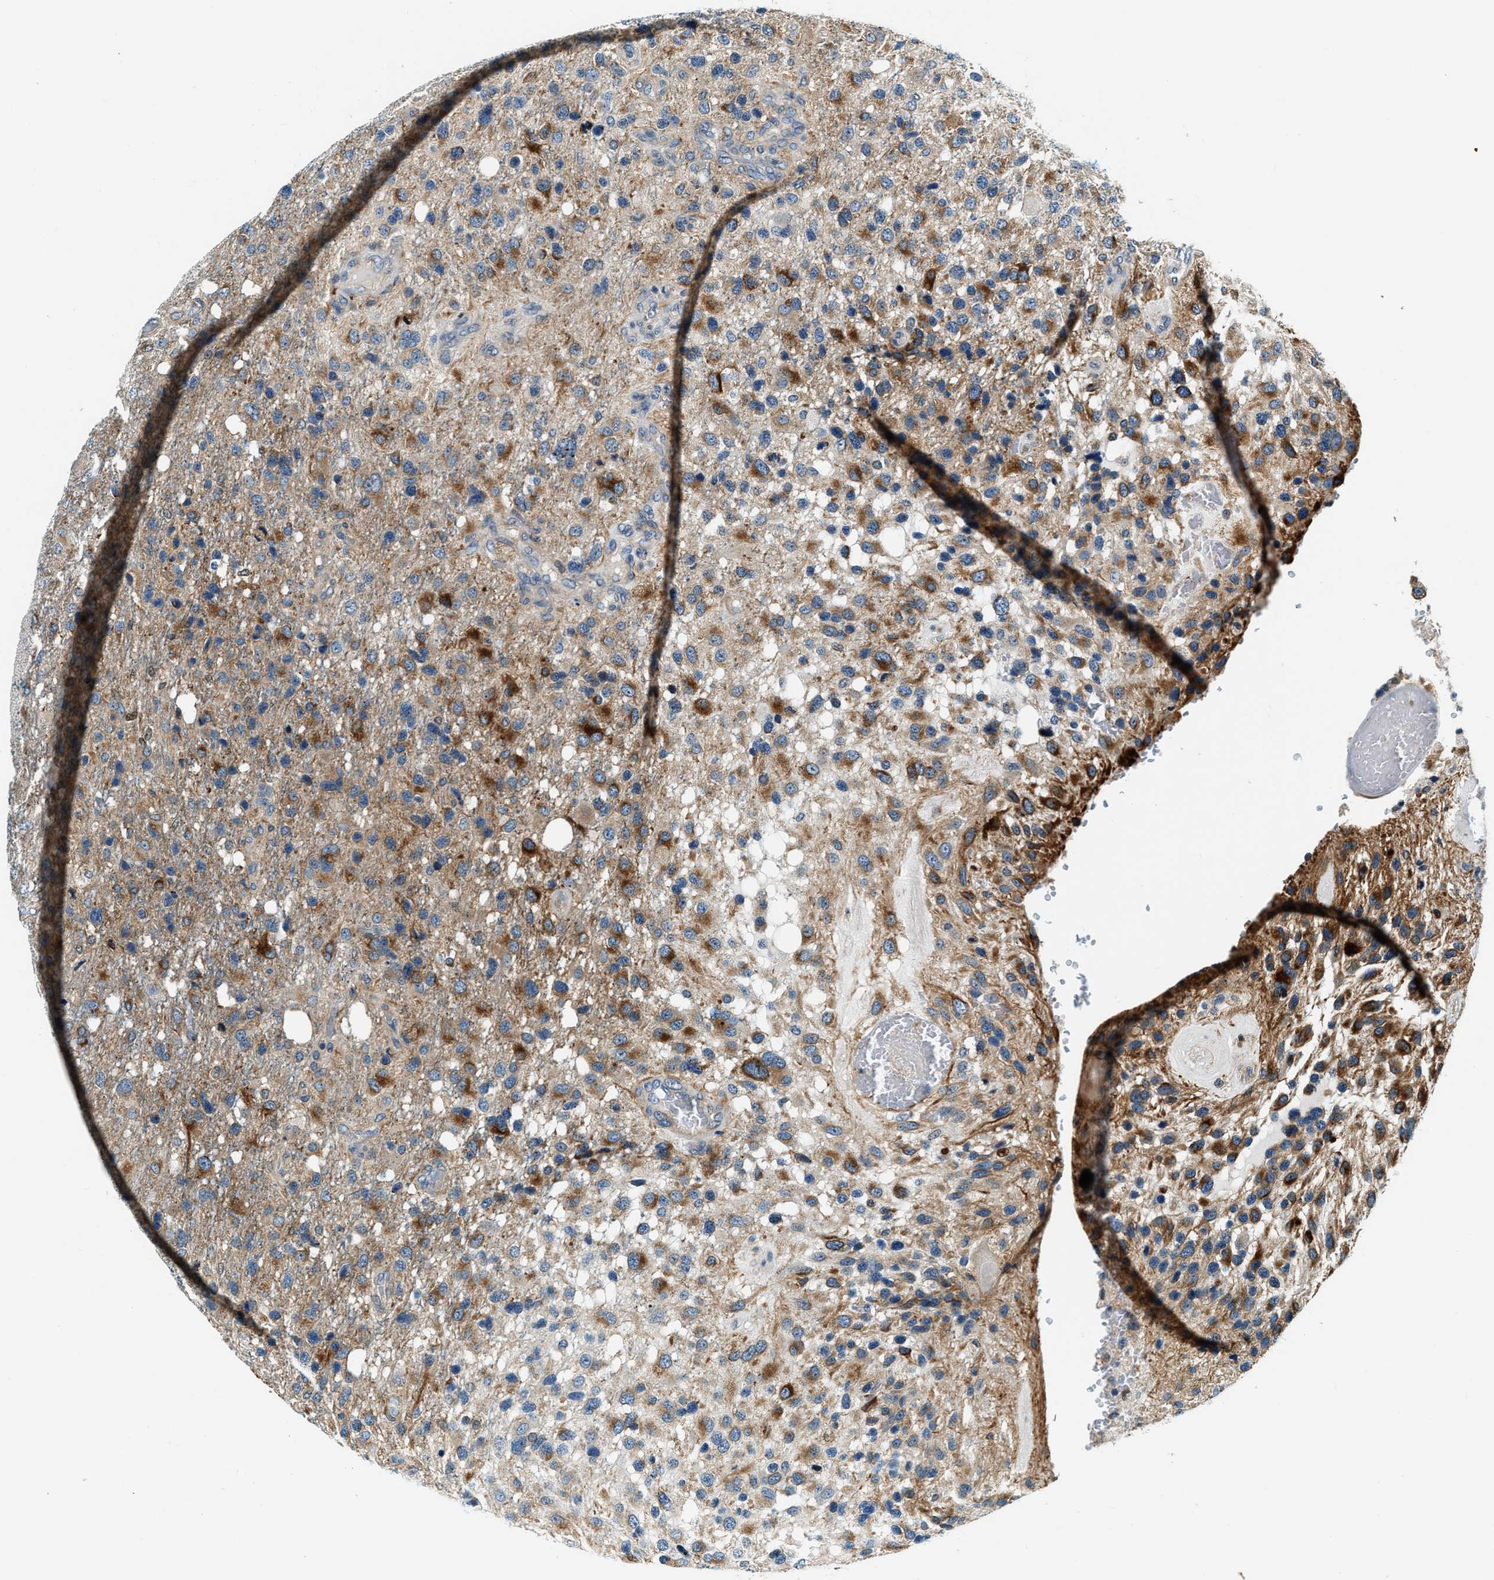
{"staining": {"intensity": "strong", "quantity": ">75%", "location": "cytoplasmic/membranous"}, "tissue": "glioma", "cell_type": "Tumor cells", "image_type": "cancer", "snomed": [{"axis": "morphology", "description": "Glioma, malignant, High grade"}, {"axis": "topography", "description": "Brain"}], "caption": "Protein expression analysis of glioma exhibits strong cytoplasmic/membranous positivity in approximately >75% of tumor cells.", "gene": "C2orf66", "patient": {"sex": "female", "age": 58}}